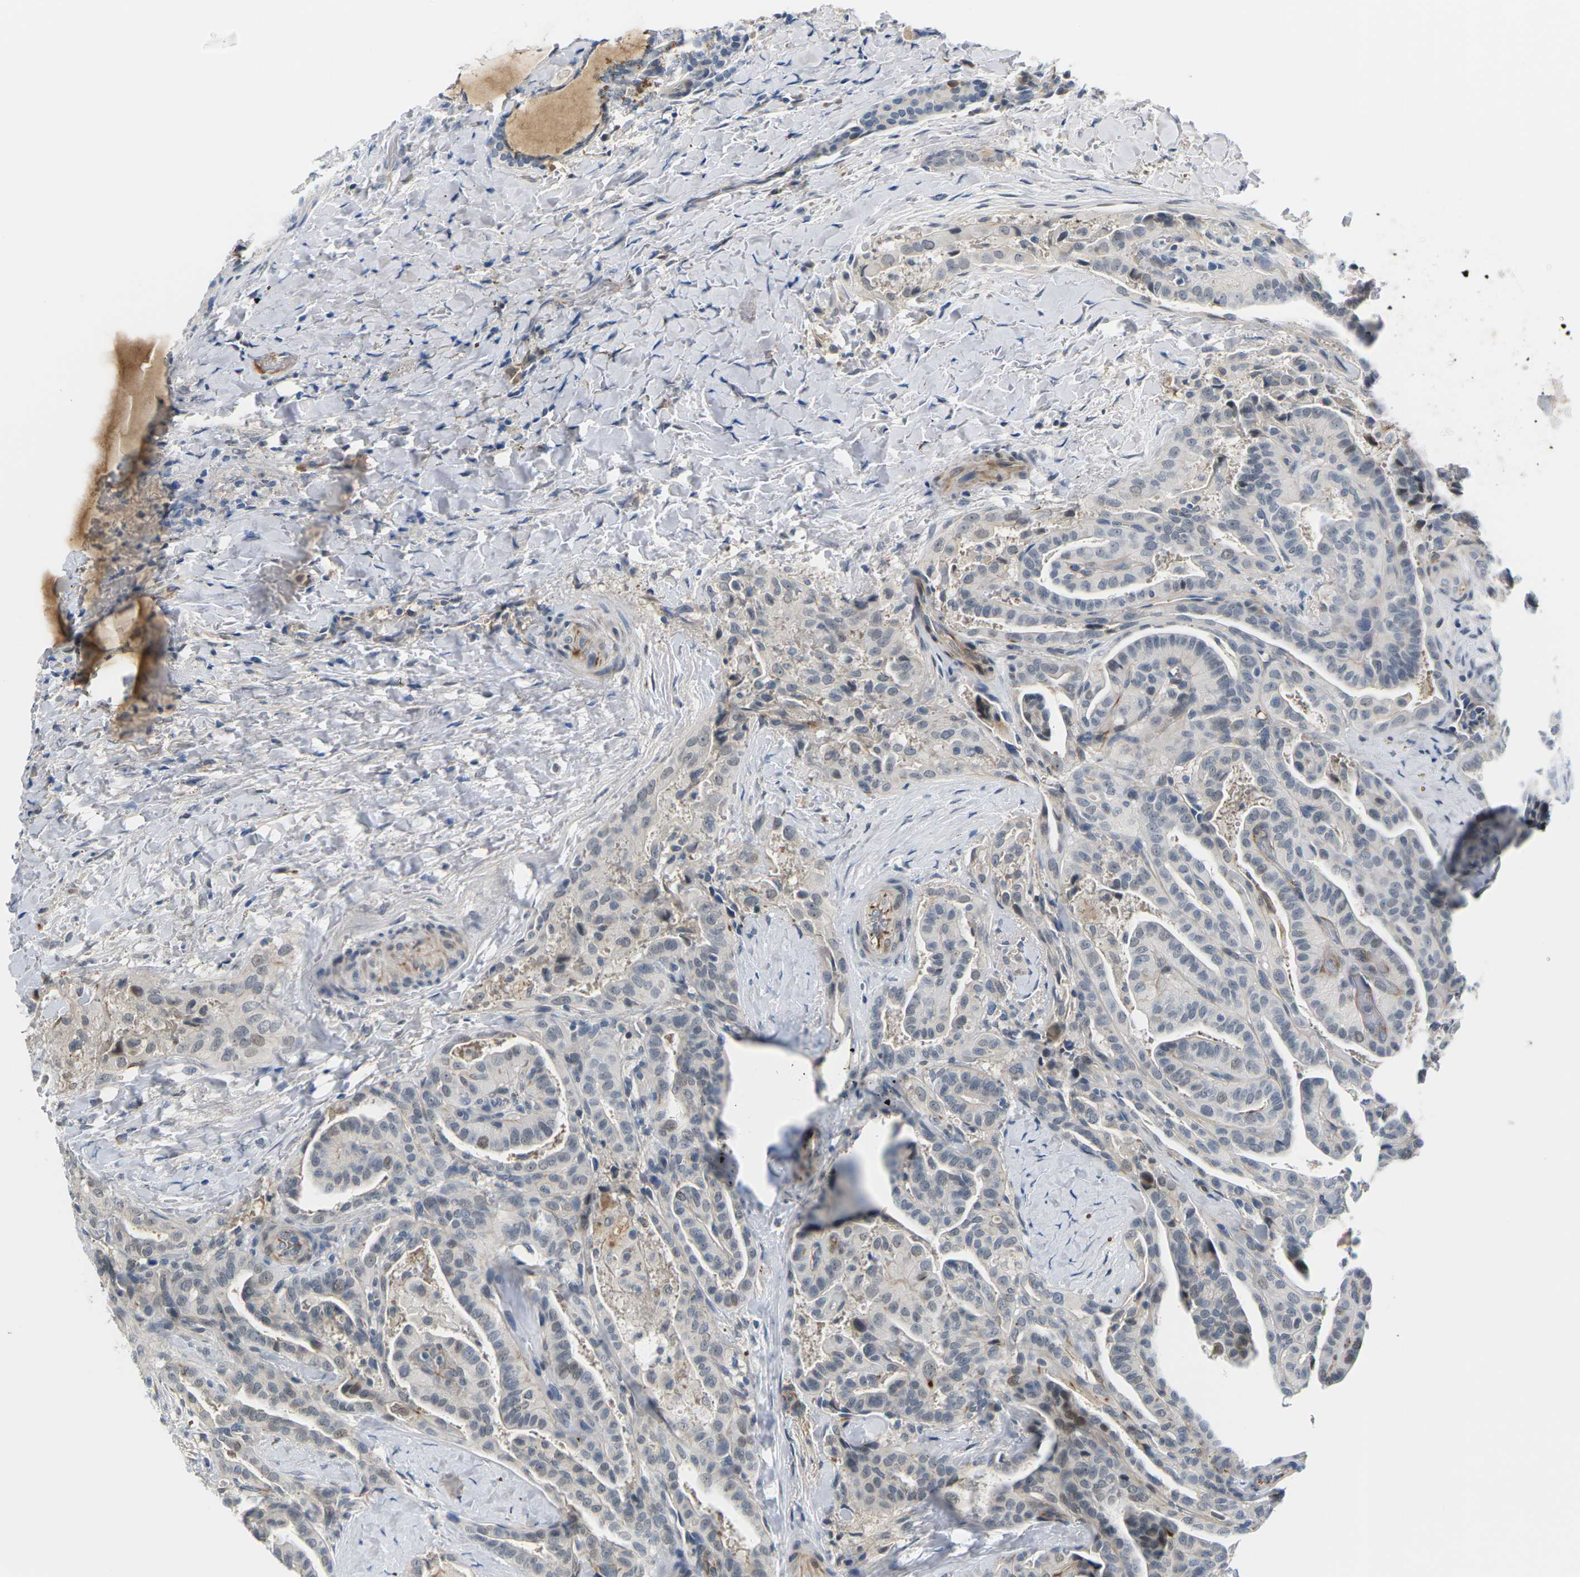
{"staining": {"intensity": "moderate", "quantity": "<25%", "location": "nuclear"}, "tissue": "thyroid cancer", "cell_type": "Tumor cells", "image_type": "cancer", "snomed": [{"axis": "morphology", "description": "Papillary adenocarcinoma, NOS"}, {"axis": "topography", "description": "Thyroid gland"}], "caption": "Immunohistochemistry histopathology image of thyroid papillary adenocarcinoma stained for a protein (brown), which exhibits low levels of moderate nuclear staining in about <25% of tumor cells.", "gene": "PKP2", "patient": {"sex": "male", "age": 77}}